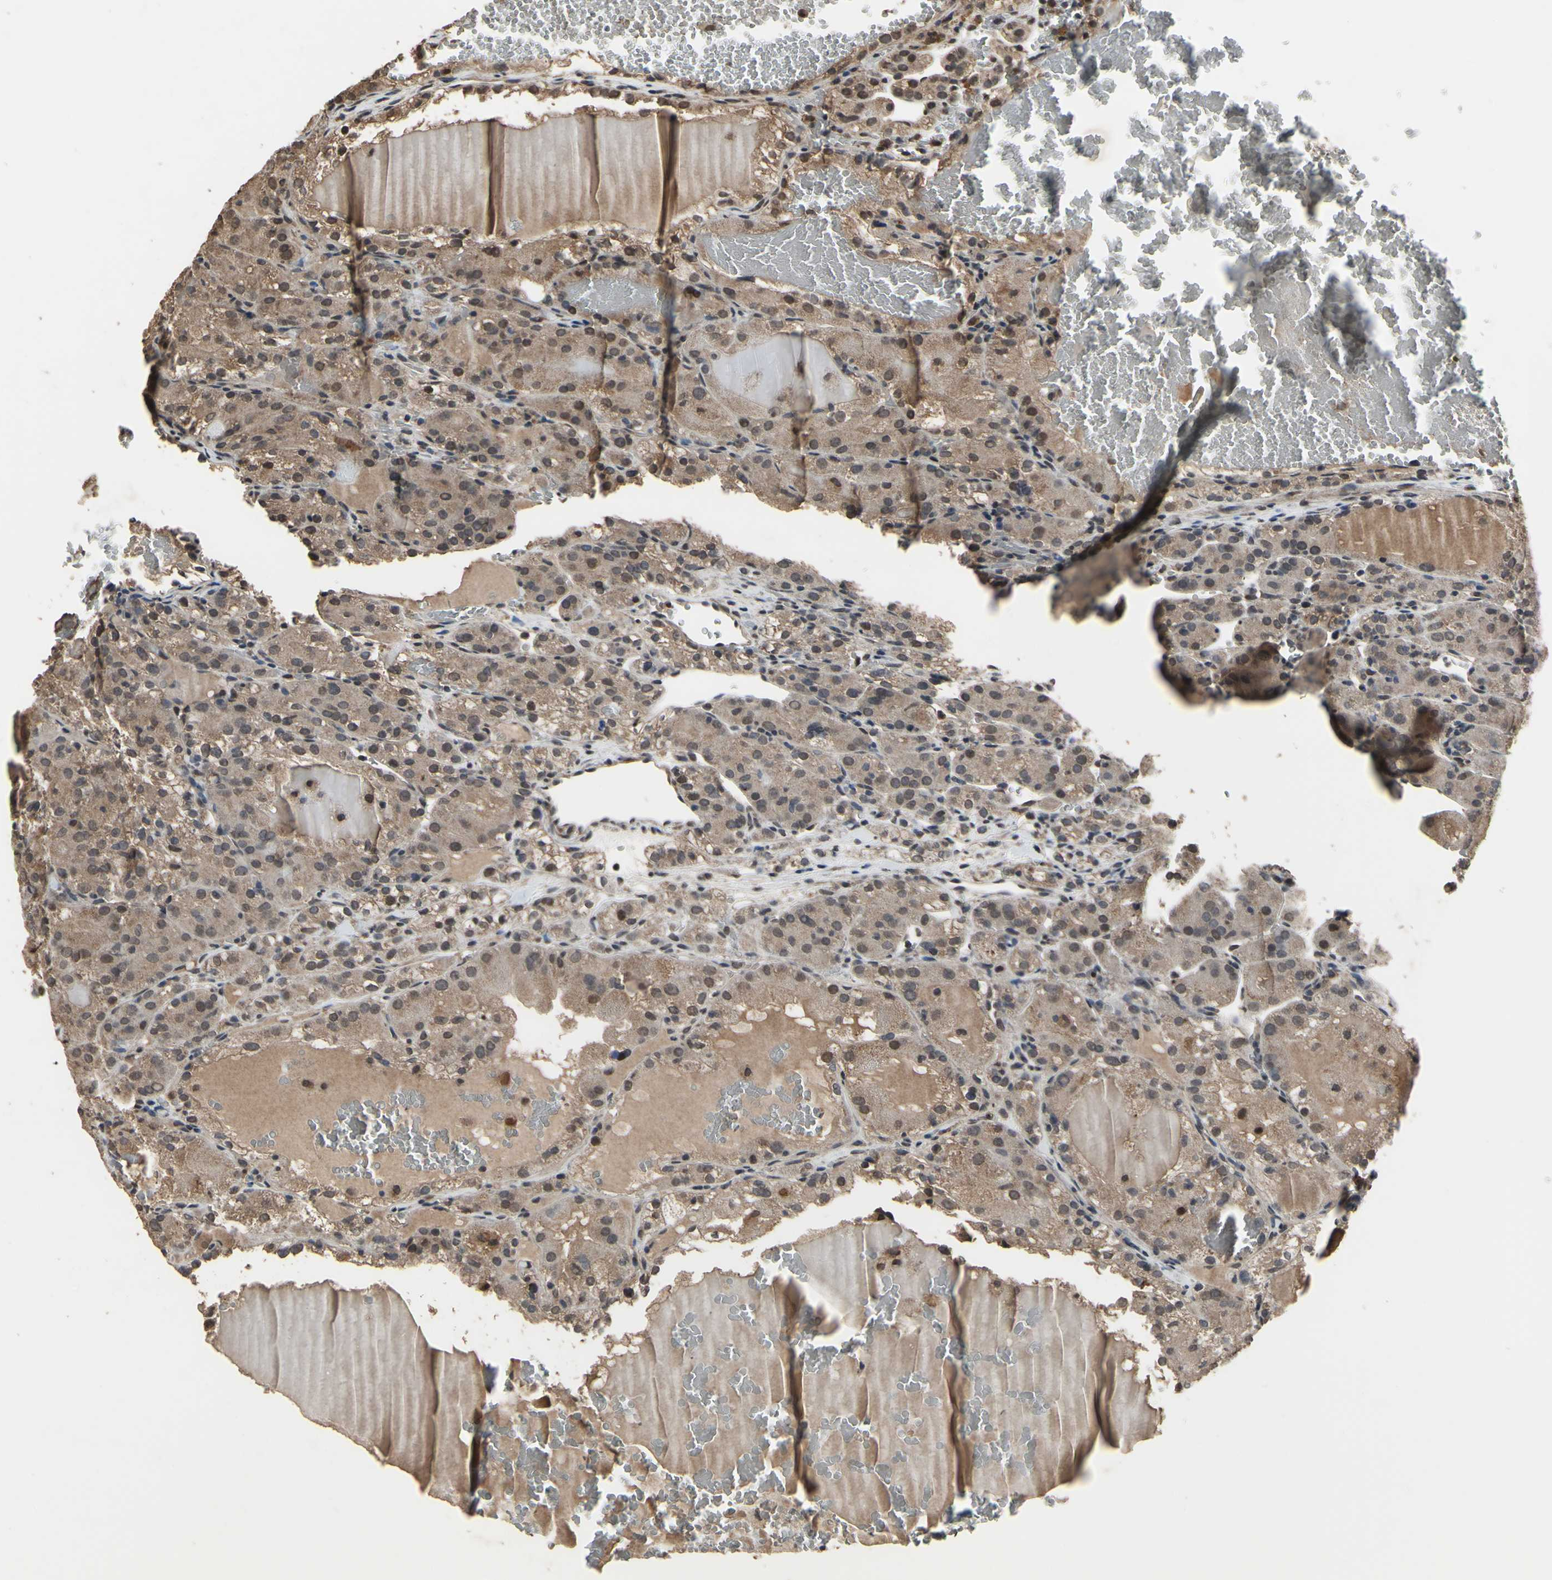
{"staining": {"intensity": "moderate", "quantity": ">75%", "location": "cytoplasmic/membranous,nuclear"}, "tissue": "renal cancer", "cell_type": "Tumor cells", "image_type": "cancer", "snomed": [{"axis": "morphology", "description": "Normal tissue, NOS"}, {"axis": "morphology", "description": "Adenocarcinoma, NOS"}, {"axis": "topography", "description": "Kidney"}], "caption": "DAB (3,3'-diaminobenzidine) immunohistochemical staining of adenocarcinoma (renal) reveals moderate cytoplasmic/membranous and nuclear protein staining in about >75% of tumor cells.", "gene": "ZNF174", "patient": {"sex": "male", "age": 61}}